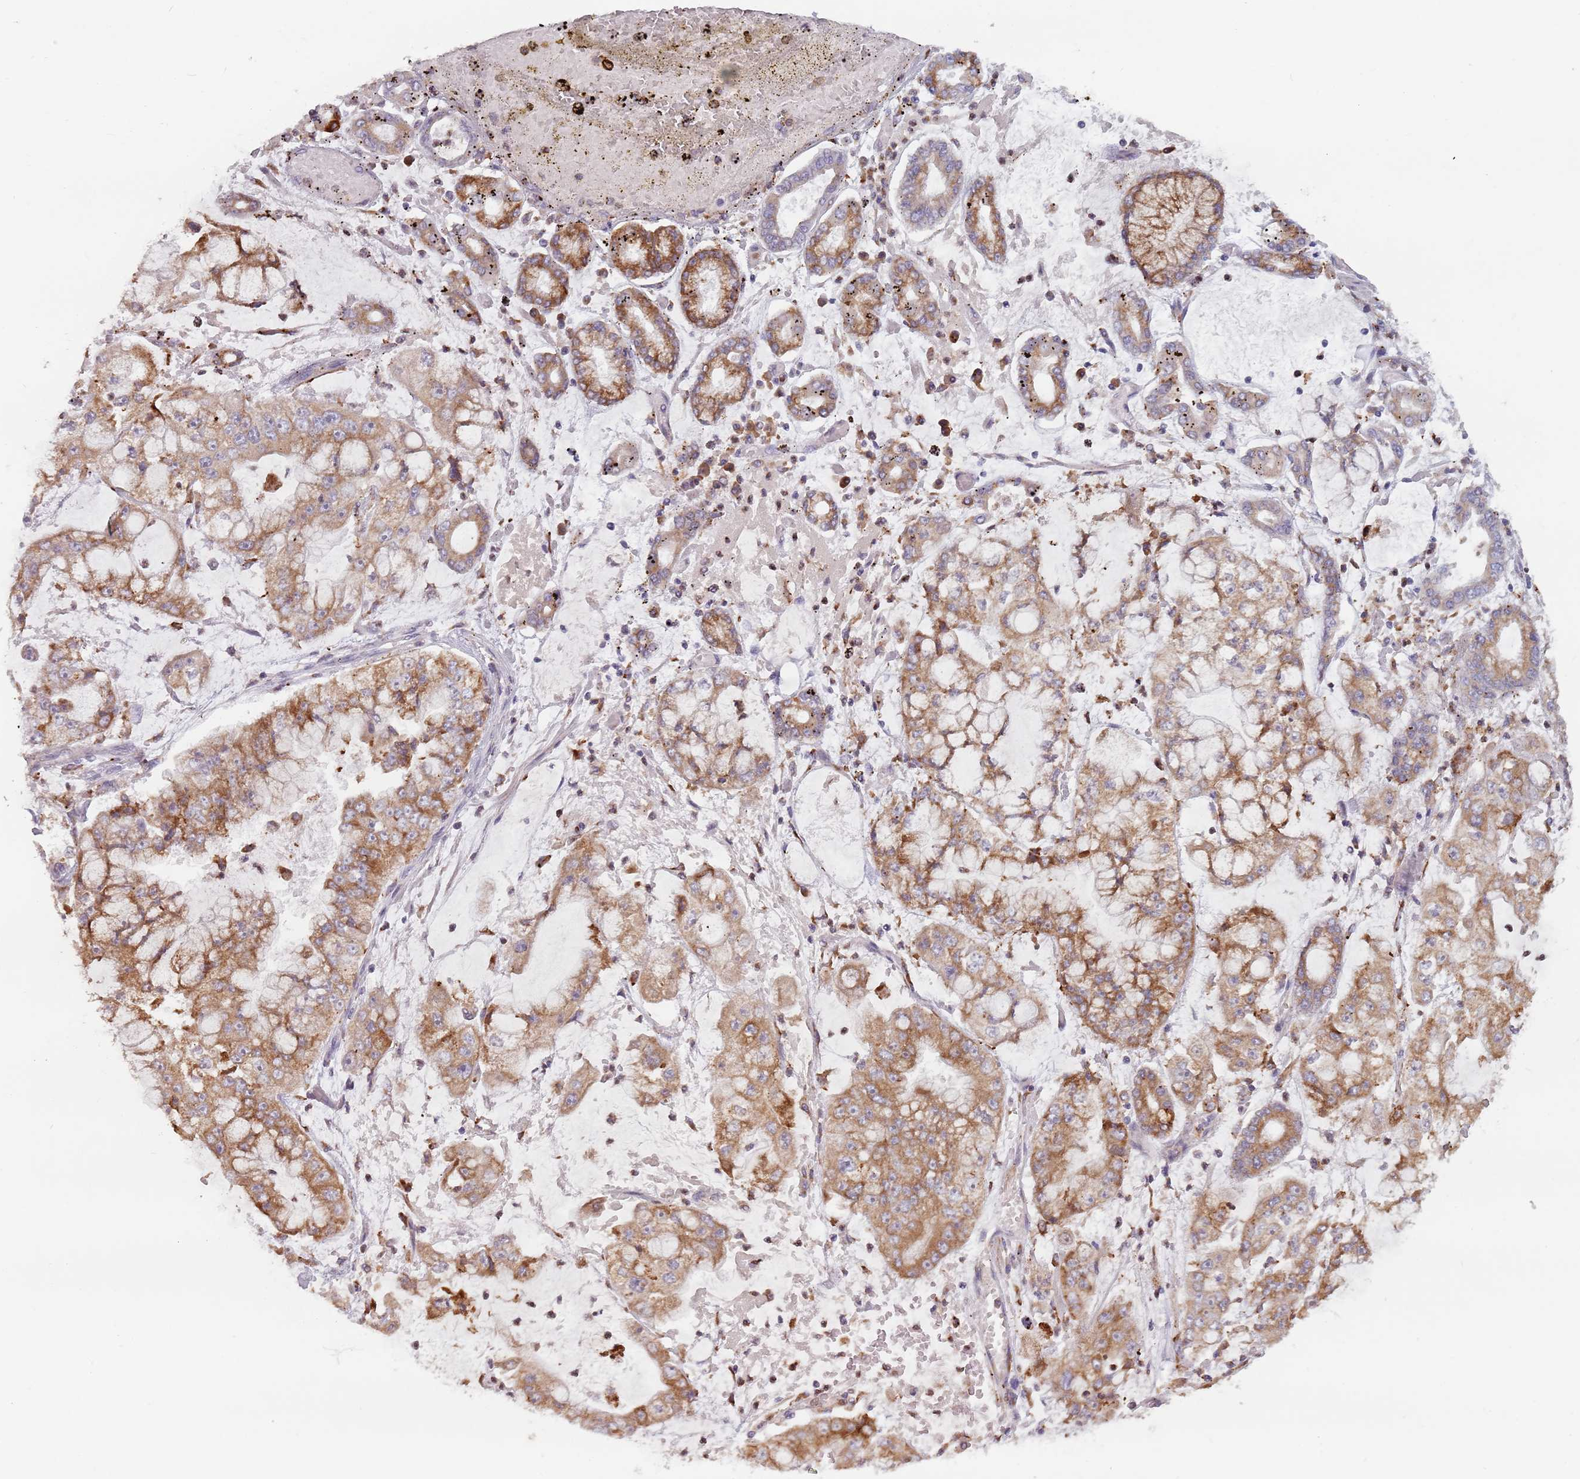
{"staining": {"intensity": "moderate", "quantity": ">75%", "location": "cytoplasmic/membranous"}, "tissue": "stomach cancer", "cell_type": "Tumor cells", "image_type": "cancer", "snomed": [{"axis": "morphology", "description": "Adenocarcinoma, NOS"}, {"axis": "topography", "description": "Stomach"}], "caption": "Adenocarcinoma (stomach) stained with immunohistochemistry (IHC) demonstrates moderate cytoplasmic/membranous staining in about >75% of tumor cells. (Brightfield microscopy of DAB IHC at high magnification).", "gene": "RPS9", "patient": {"sex": "male", "age": 76}}